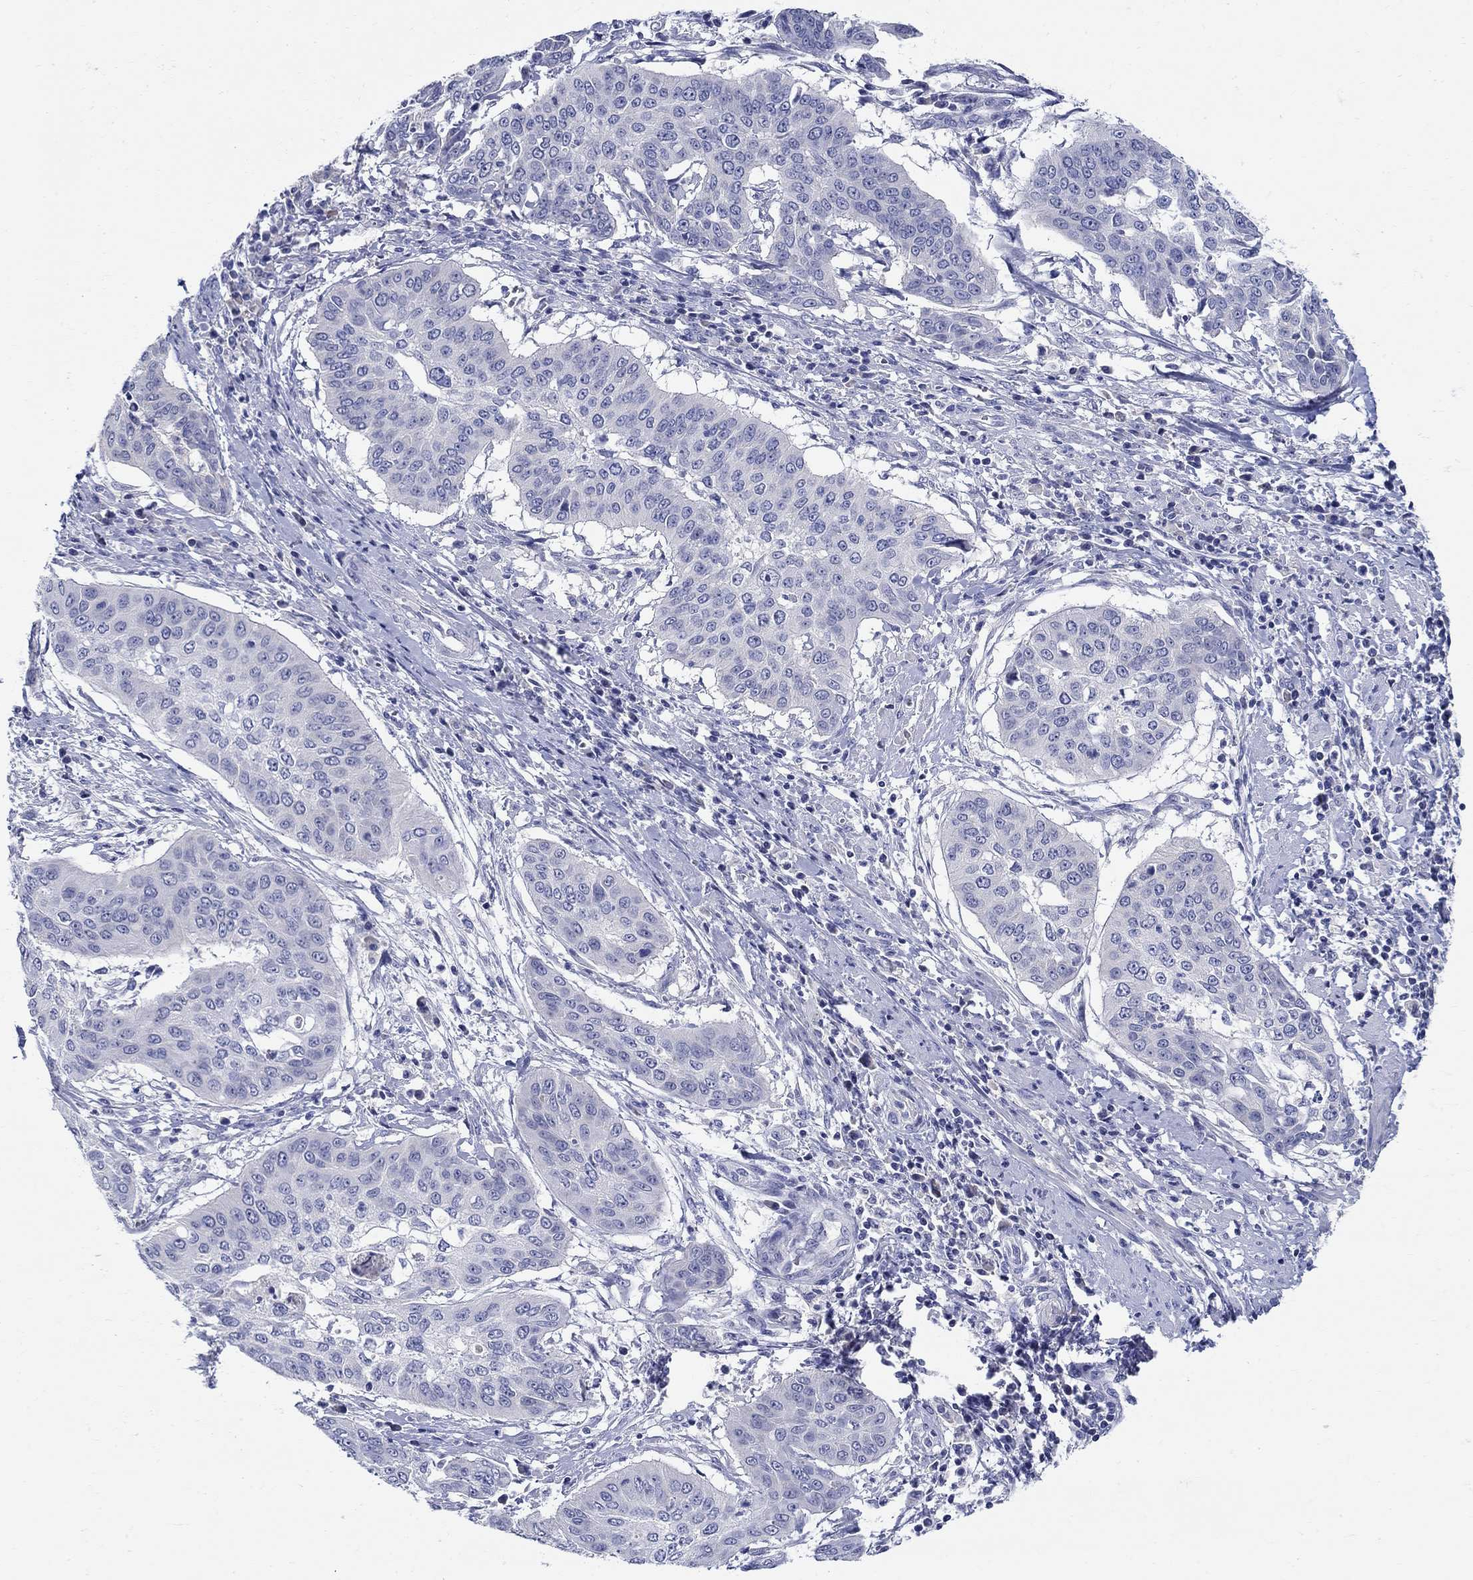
{"staining": {"intensity": "negative", "quantity": "none", "location": "none"}, "tissue": "cervical cancer", "cell_type": "Tumor cells", "image_type": "cancer", "snomed": [{"axis": "morphology", "description": "Squamous cell carcinoma, NOS"}, {"axis": "topography", "description": "Cervix"}], "caption": "This histopathology image is of cervical cancer (squamous cell carcinoma) stained with IHC to label a protein in brown with the nuclei are counter-stained blue. There is no staining in tumor cells. Nuclei are stained in blue.", "gene": "CRYGD", "patient": {"sex": "female", "age": 39}}